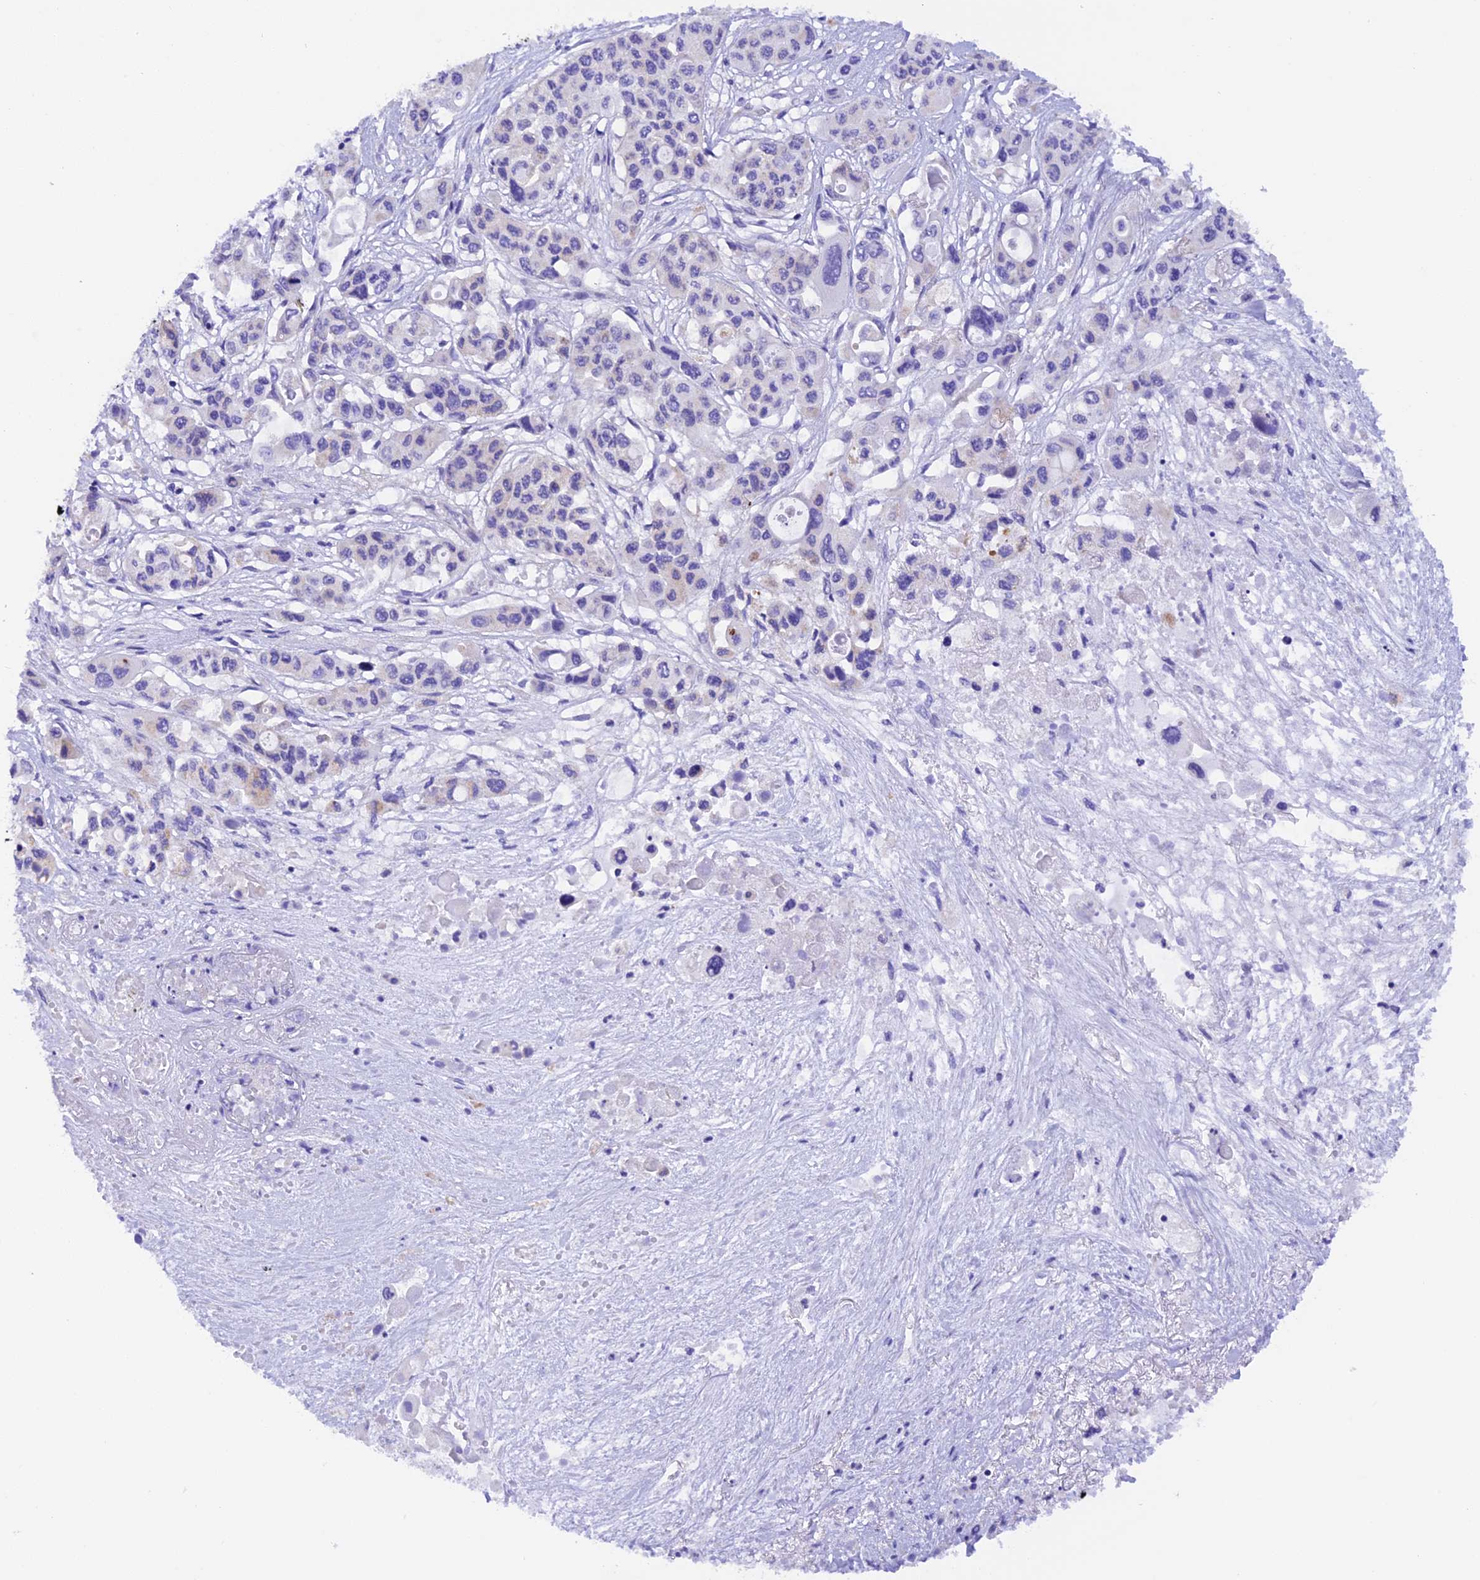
{"staining": {"intensity": "negative", "quantity": "none", "location": "none"}, "tissue": "pancreatic cancer", "cell_type": "Tumor cells", "image_type": "cancer", "snomed": [{"axis": "morphology", "description": "Adenocarcinoma, NOS"}, {"axis": "topography", "description": "Pancreas"}], "caption": "A photomicrograph of human pancreatic cancer (adenocarcinoma) is negative for staining in tumor cells. Brightfield microscopy of immunohistochemistry stained with DAB (brown) and hematoxylin (blue), captured at high magnification.", "gene": "COL6A5", "patient": {"sex": "male", "age": 92}}